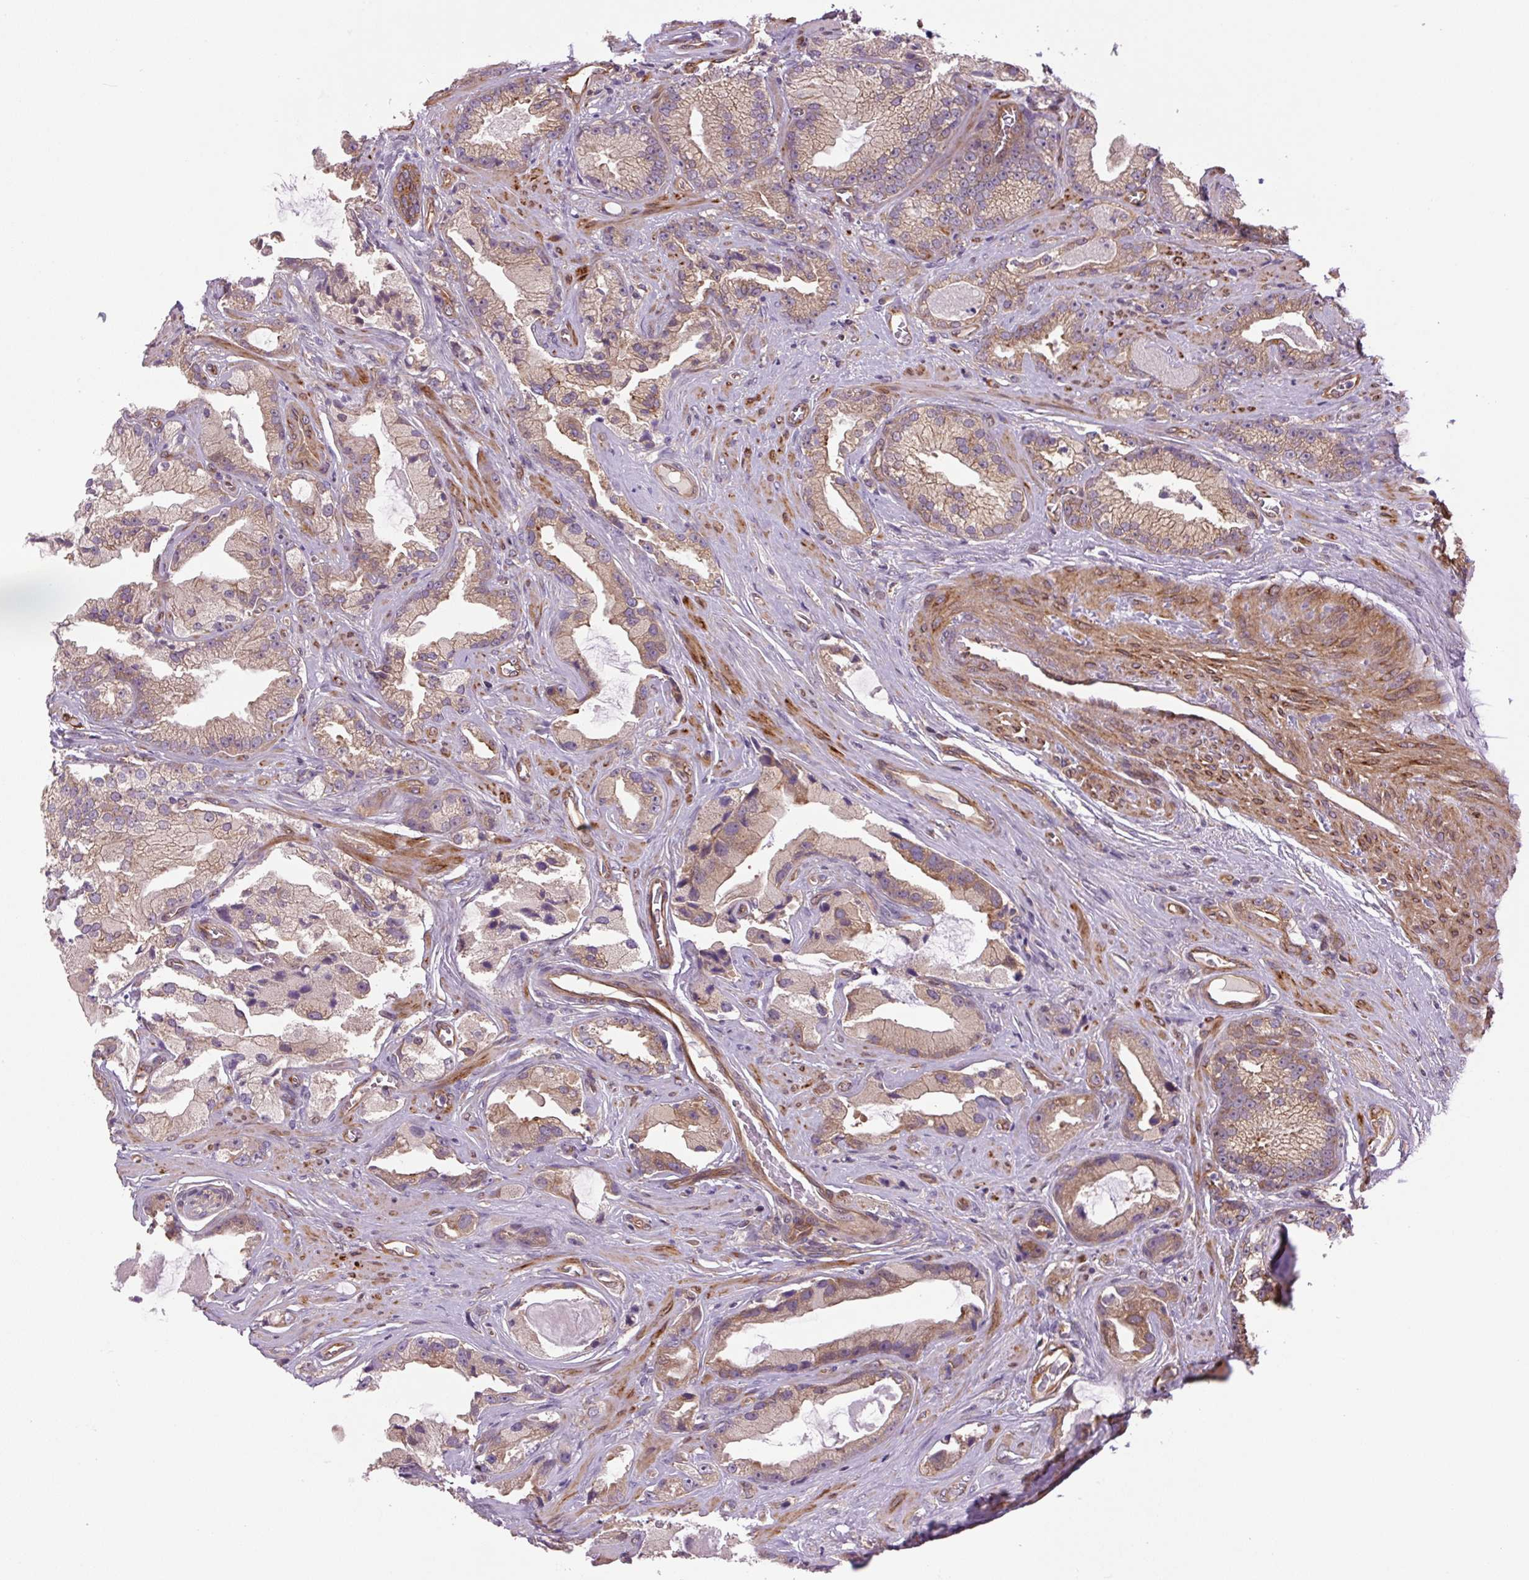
{"staining": {"intensity": "moderate", "quantity": "25%-75%", "location": "cytoplasmic/membranous"}, "tissue": "prostate cancer", "cell_type": "Tumor cells", "image_type": "cancer", "snomed": [{"axis": "morphology", "description": "Adenocarcinoma, High grade"}, {"axis": "topography", "description": "Prostate"}], "caption": "An image of human prostate cancer (adenocarcinoma (high-grade)) stained for a protein displays moderate cytoplasmic/membranous brown staining in tumor cells.", "gene": "SEPTIN10", "patient": {"sex": "male", "age": 68}}